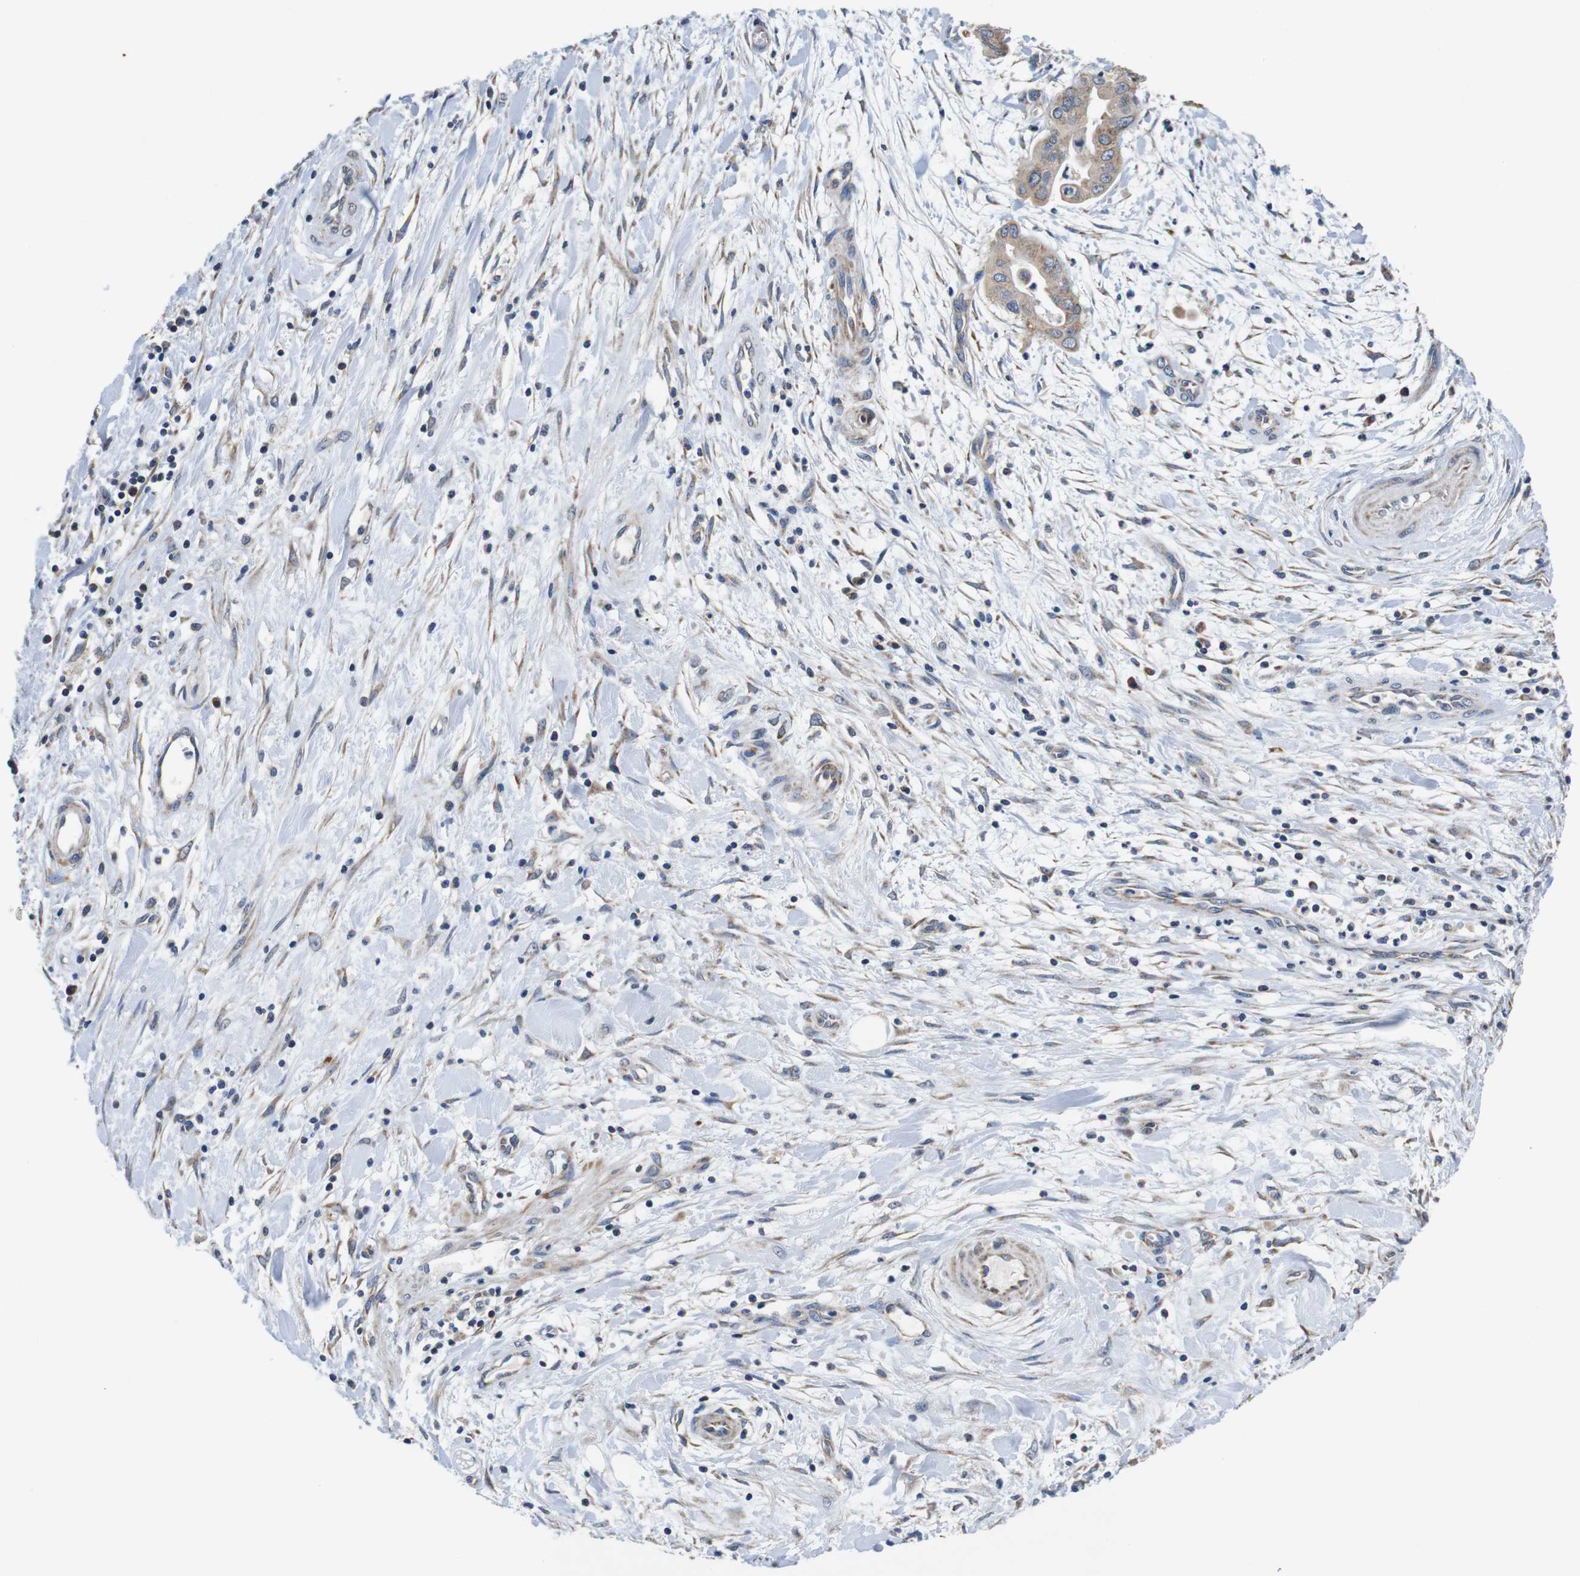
{"staining": {"intensity": "moderate", "quantity": ">75%", "location": "cytoplasmic/membranous"}, "tissue": "pancreatic cancer", "cell_type": "Tumor cells", "image_type": "cancer", "snomed": [{"axis": "morphology", "description": "Adenocarcinoma, NOS"}, {"axis": "topography", "description": "Pancreas"}], "caption": "Immunohistochemistry micrograph of human pancreatic adenocarcinoma stained for a protein (brown), which reveals medium levels of moderate cytoplasmic/membranous positivity in about >75% of tumor cells.", "gene": "LRP4", "patient": {"sex": "female", "age": 75}}